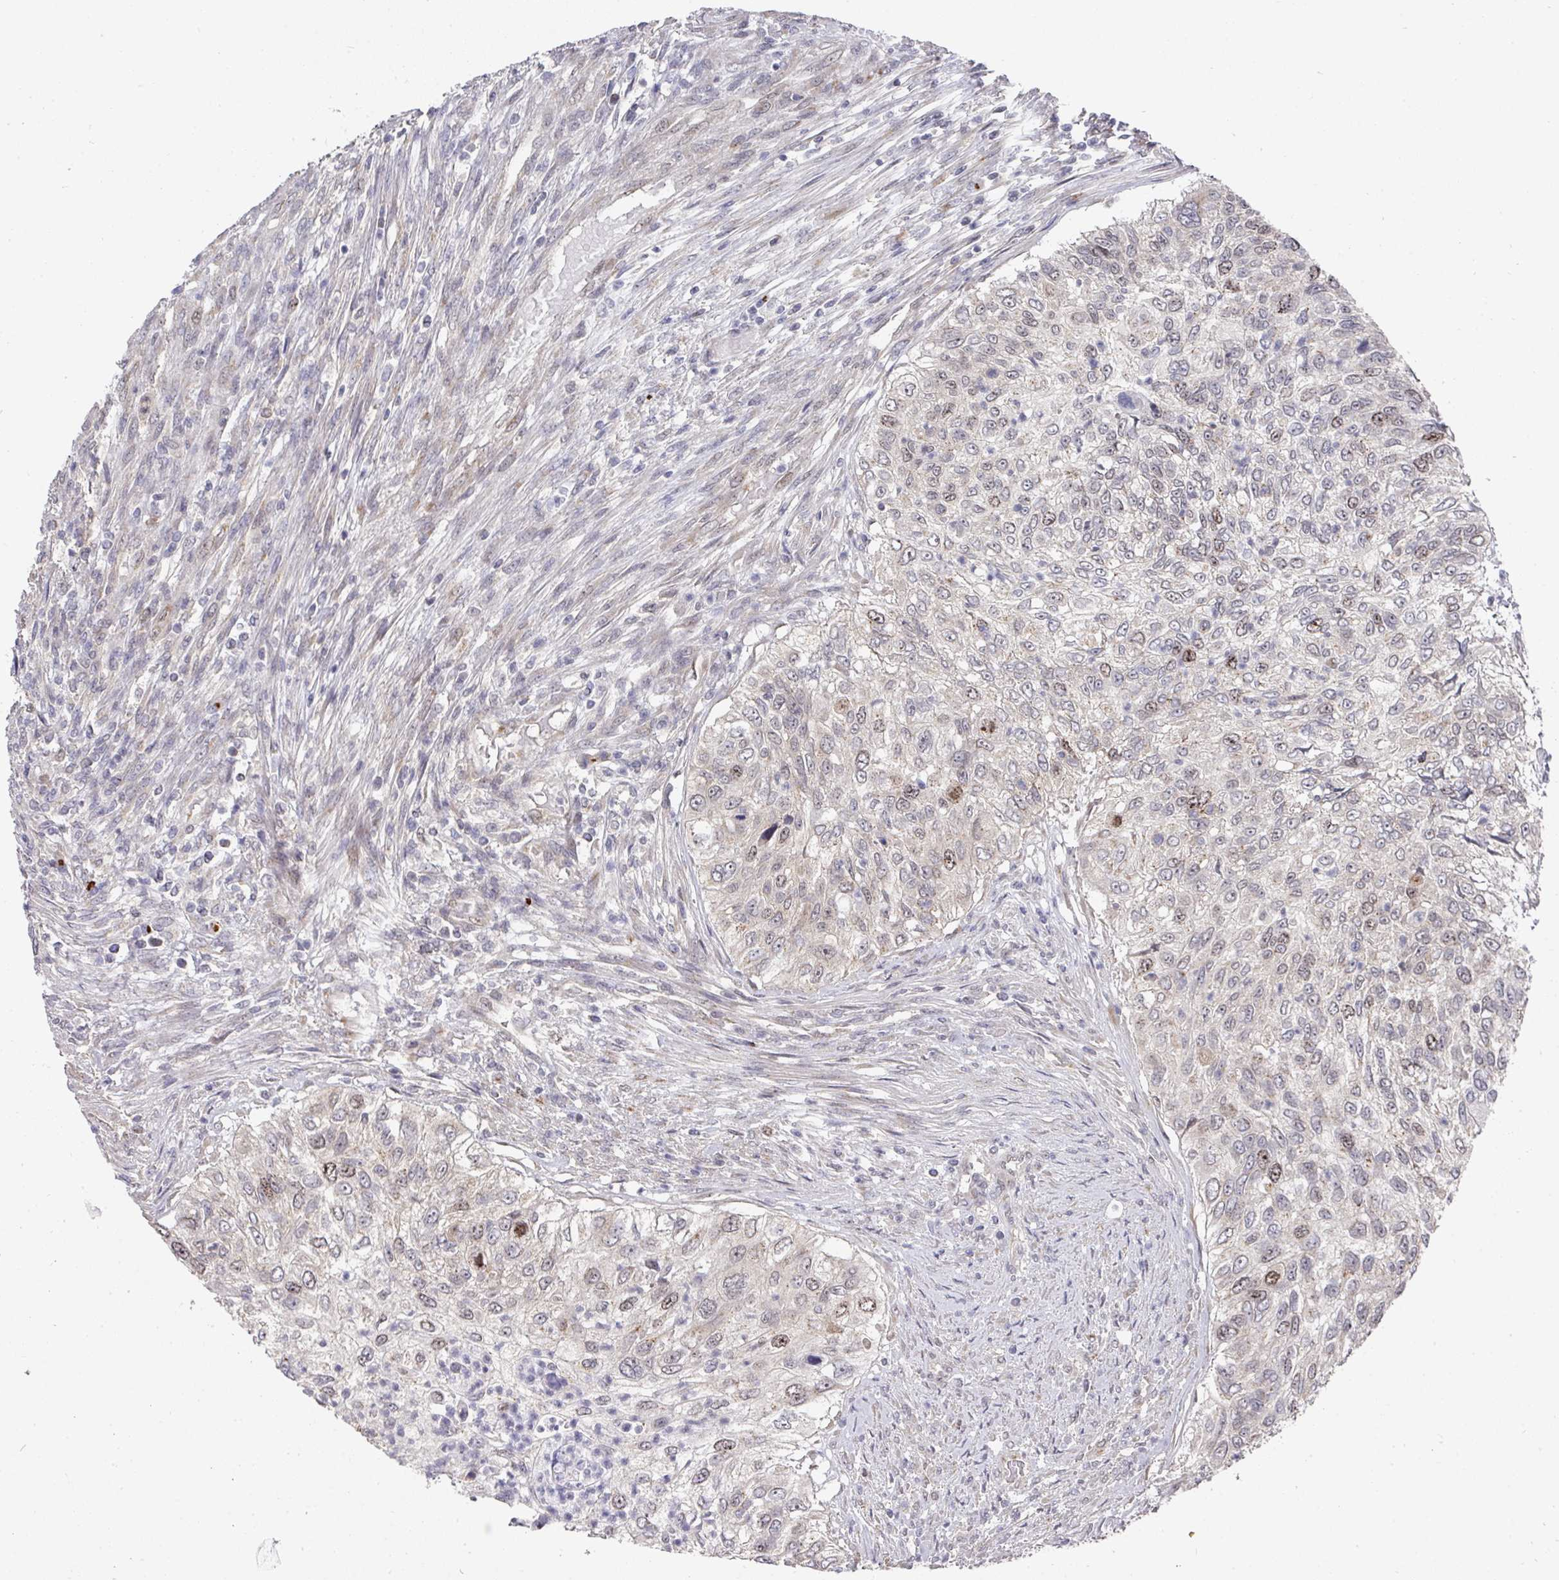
{"staining": {"intensity": "weak", "quantity": "<25%", "location": "nuclear"}, "tissue": "urothelial cancer", "cell_type": "Tumor cells", "image_type": "cancer", "snomed": [{"axis": "morphology", "description": "Urothelial carcinoma, High grade"}, {"axis": "topography", "description": "Urinary bladder"}], "caption": "IHC histopathology image of neoplastic tissue: urothelial cancer stained with DAB (3,3'-diaminobenzidine) shows no significant protein expression in tumor cells.", "gene": "C18orf25", "patient": {"sex": "female", "age": 60}}